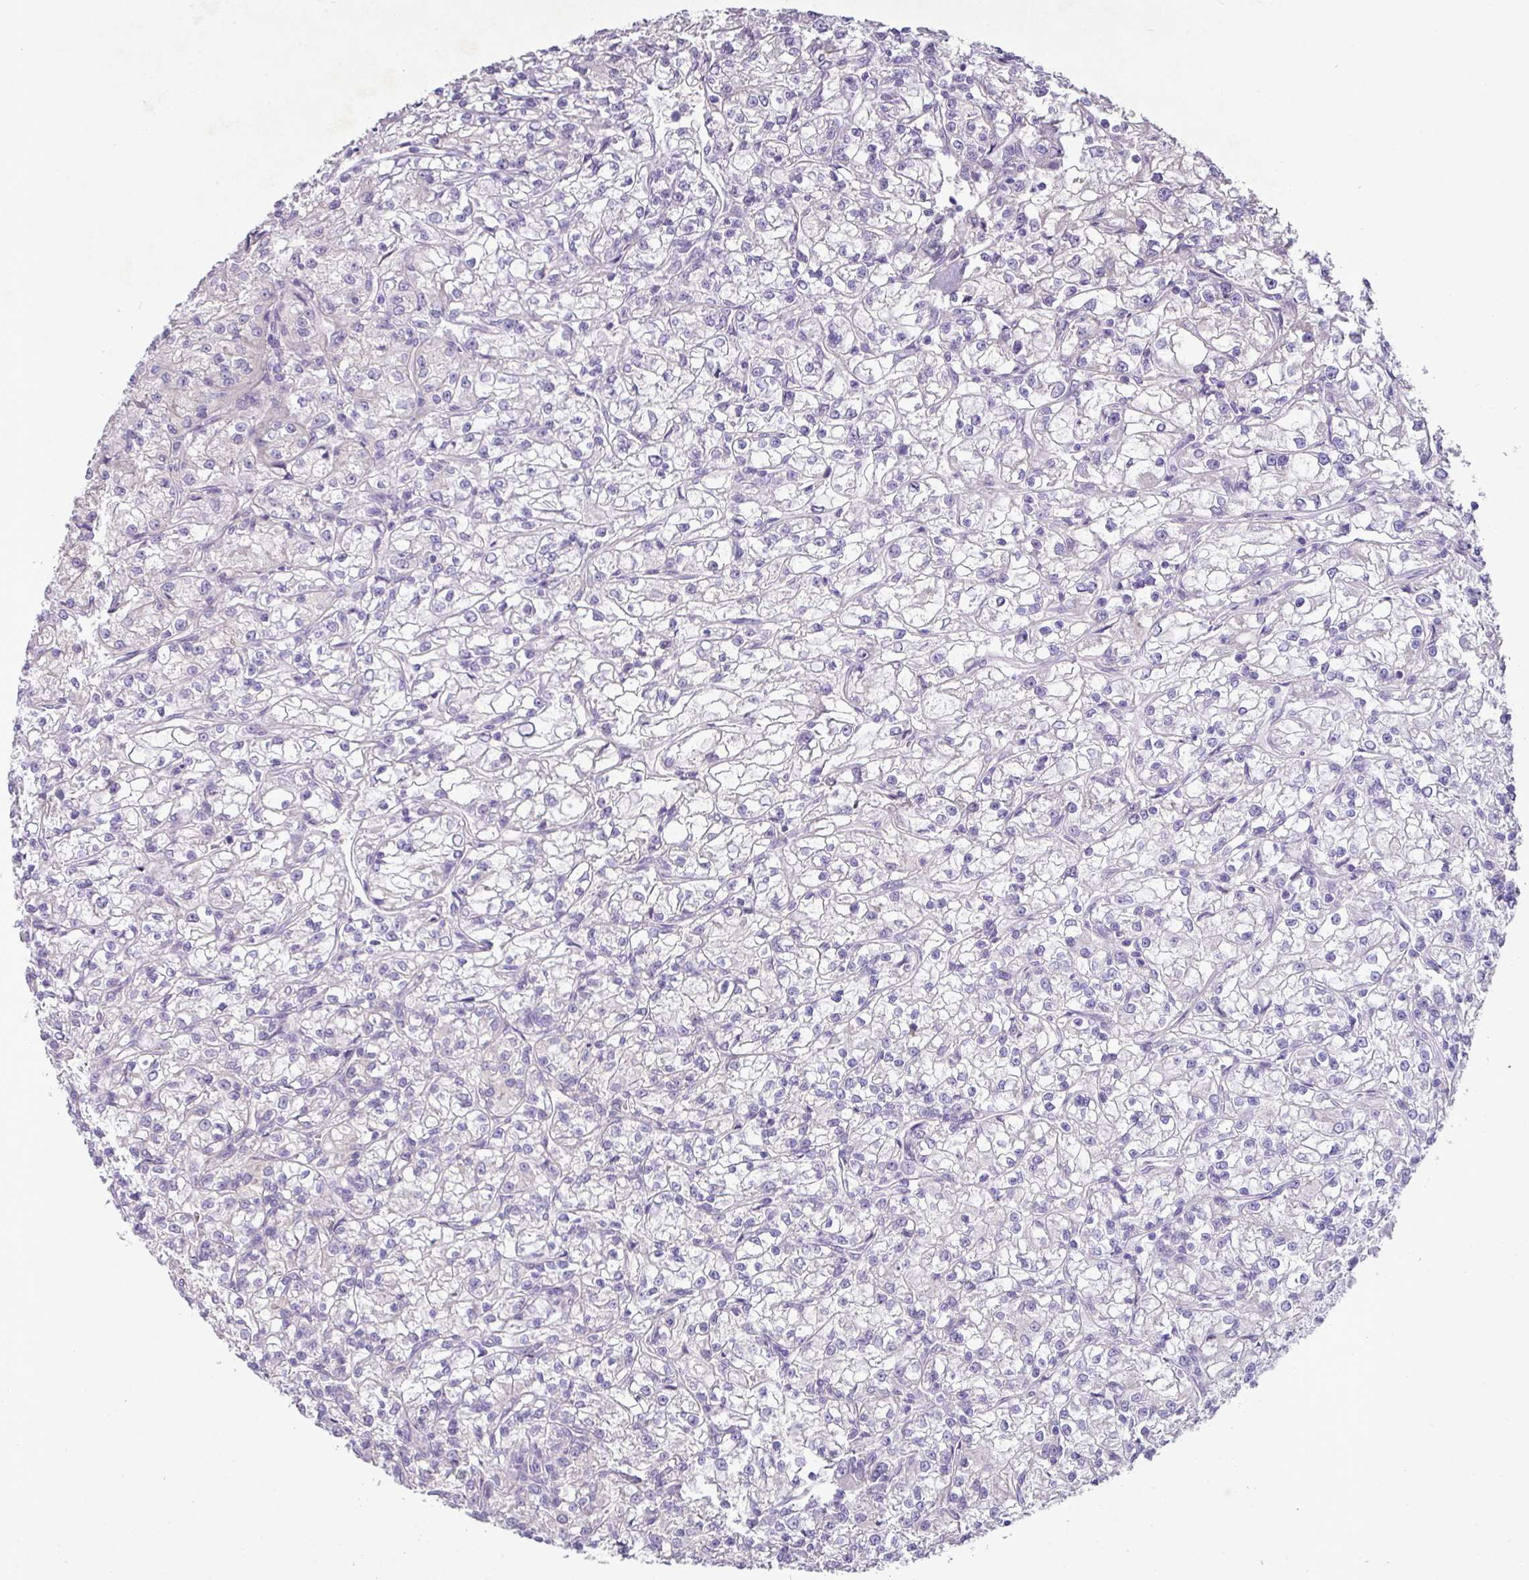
{"staining": {"intensity": "negative", "quantity": "none", "location": "none"}, "tissue": "renal cancer", "cell_type": "Tumor cells", "image_type": "cancer", "snomed": [{"axis": "morphology", "description": "Adenocarcinoma, NOS"}, {"axis": "topography", "description": "Kidney"}], "caption": "Immunohistochemical staining of human renal cancer exhibits no significant staining in tumor cells. Nuclei are stained in blue.", "gene": "KIRREL3", "patient": {"sex": "female", "age": 59}}